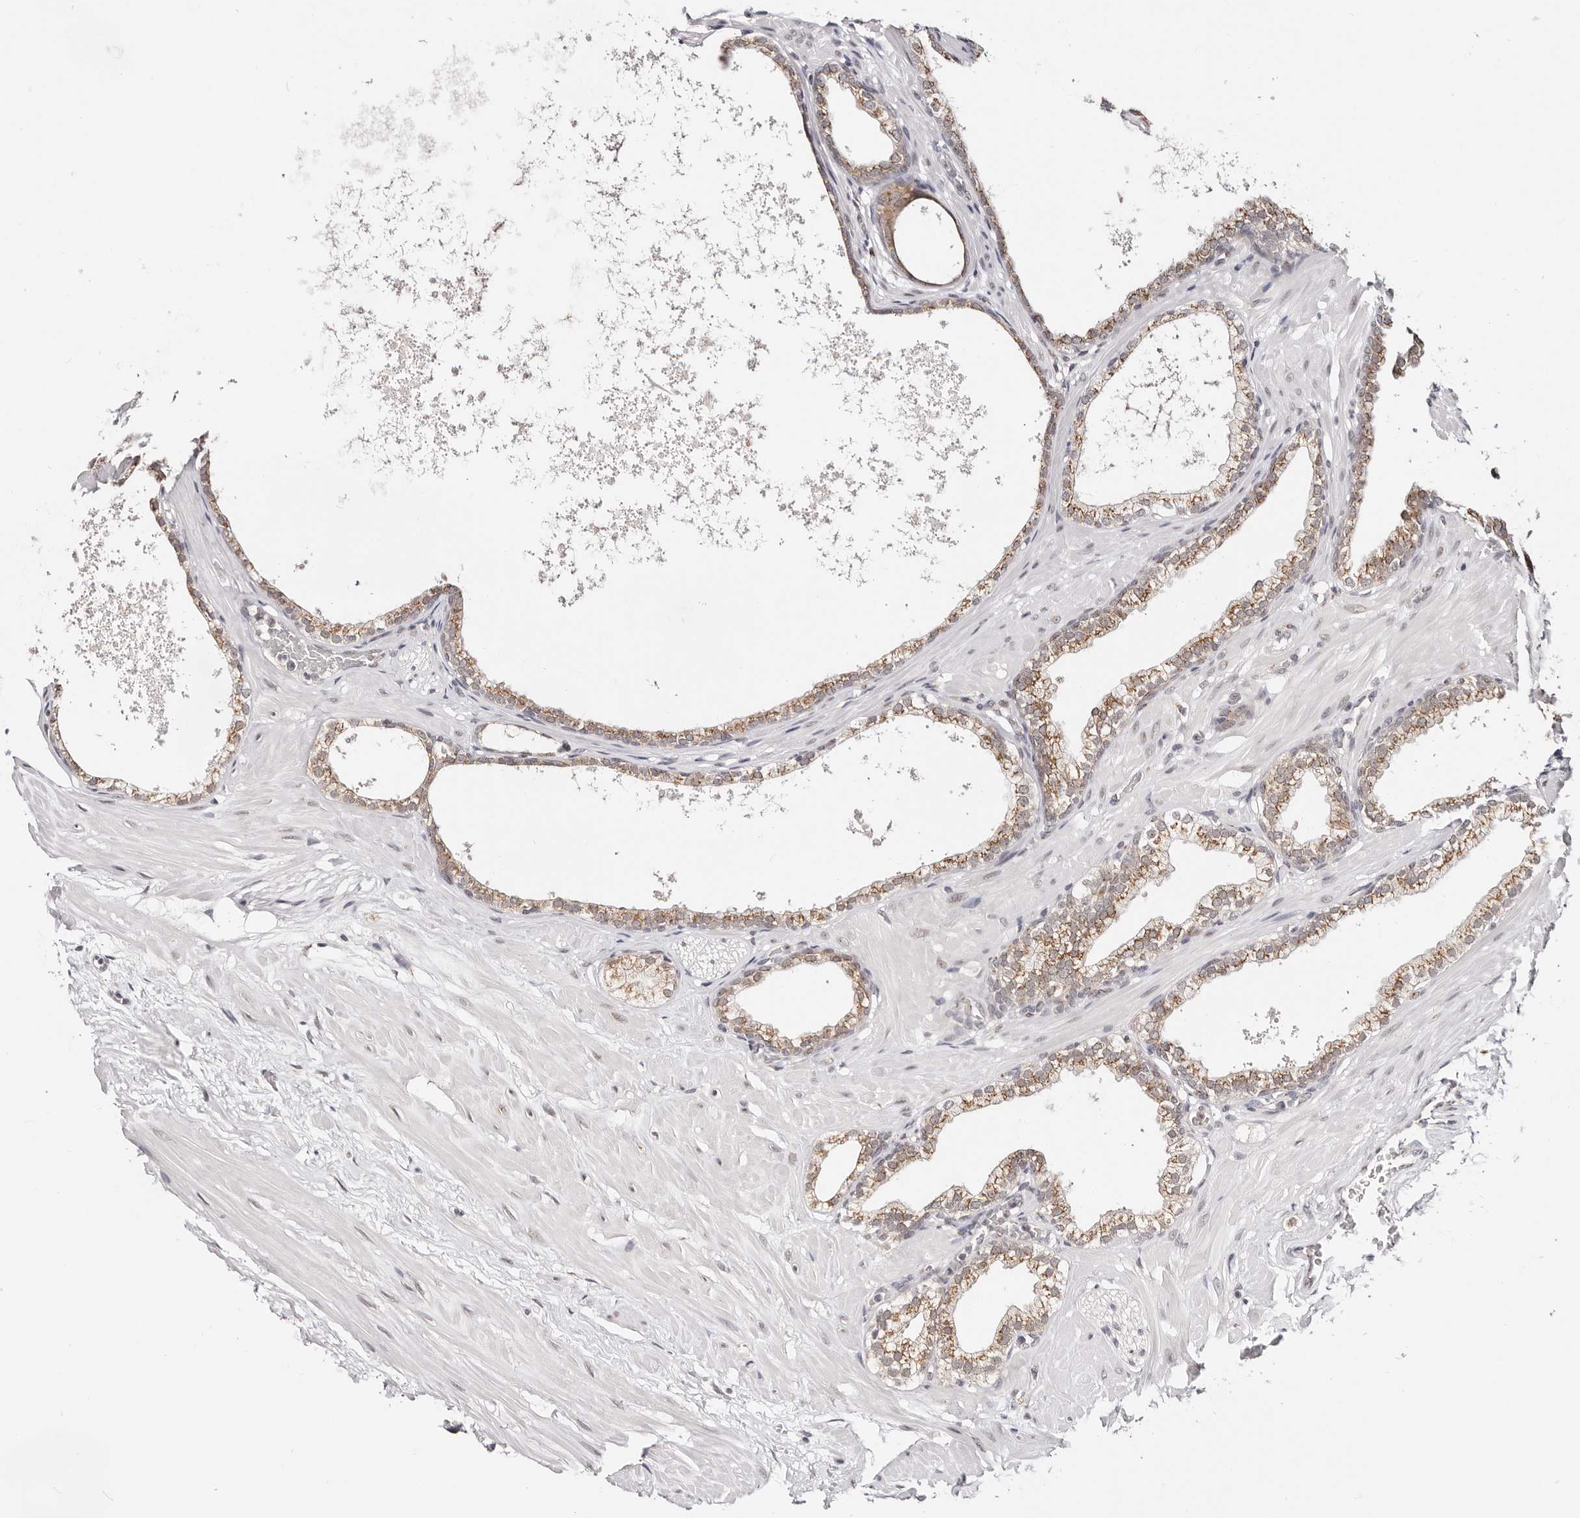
{"staining": {"intensity": "moderate", "quantity": ">75%", "location": "cytoplasmic/membranous"}, "tissue": "prostate", "cell_type": "Glandular cells", "image_type": "normal", "snomed": [{"axis": "morphology", "description": "Normal tissue, NOS"}, {"axis": "morphology", "description": "Urothelial carcinoma, Low grade"}, {"axis": "topography", "description": "Urinary bladder"}, {"axis": "topography", "description": "Prostate"}], "caption": "High-power microscopy captured an immunohistochemistry (IHC) photomicrograph of benign prostate, revealing moderate cytoplasmic/membranous positivity in approximately >75% of glandular cells. (DAB IHC with brightfield microscopy, high magnification).", "gene": "VIPAS39", "patient": {"sex": "male", "age": 60}}